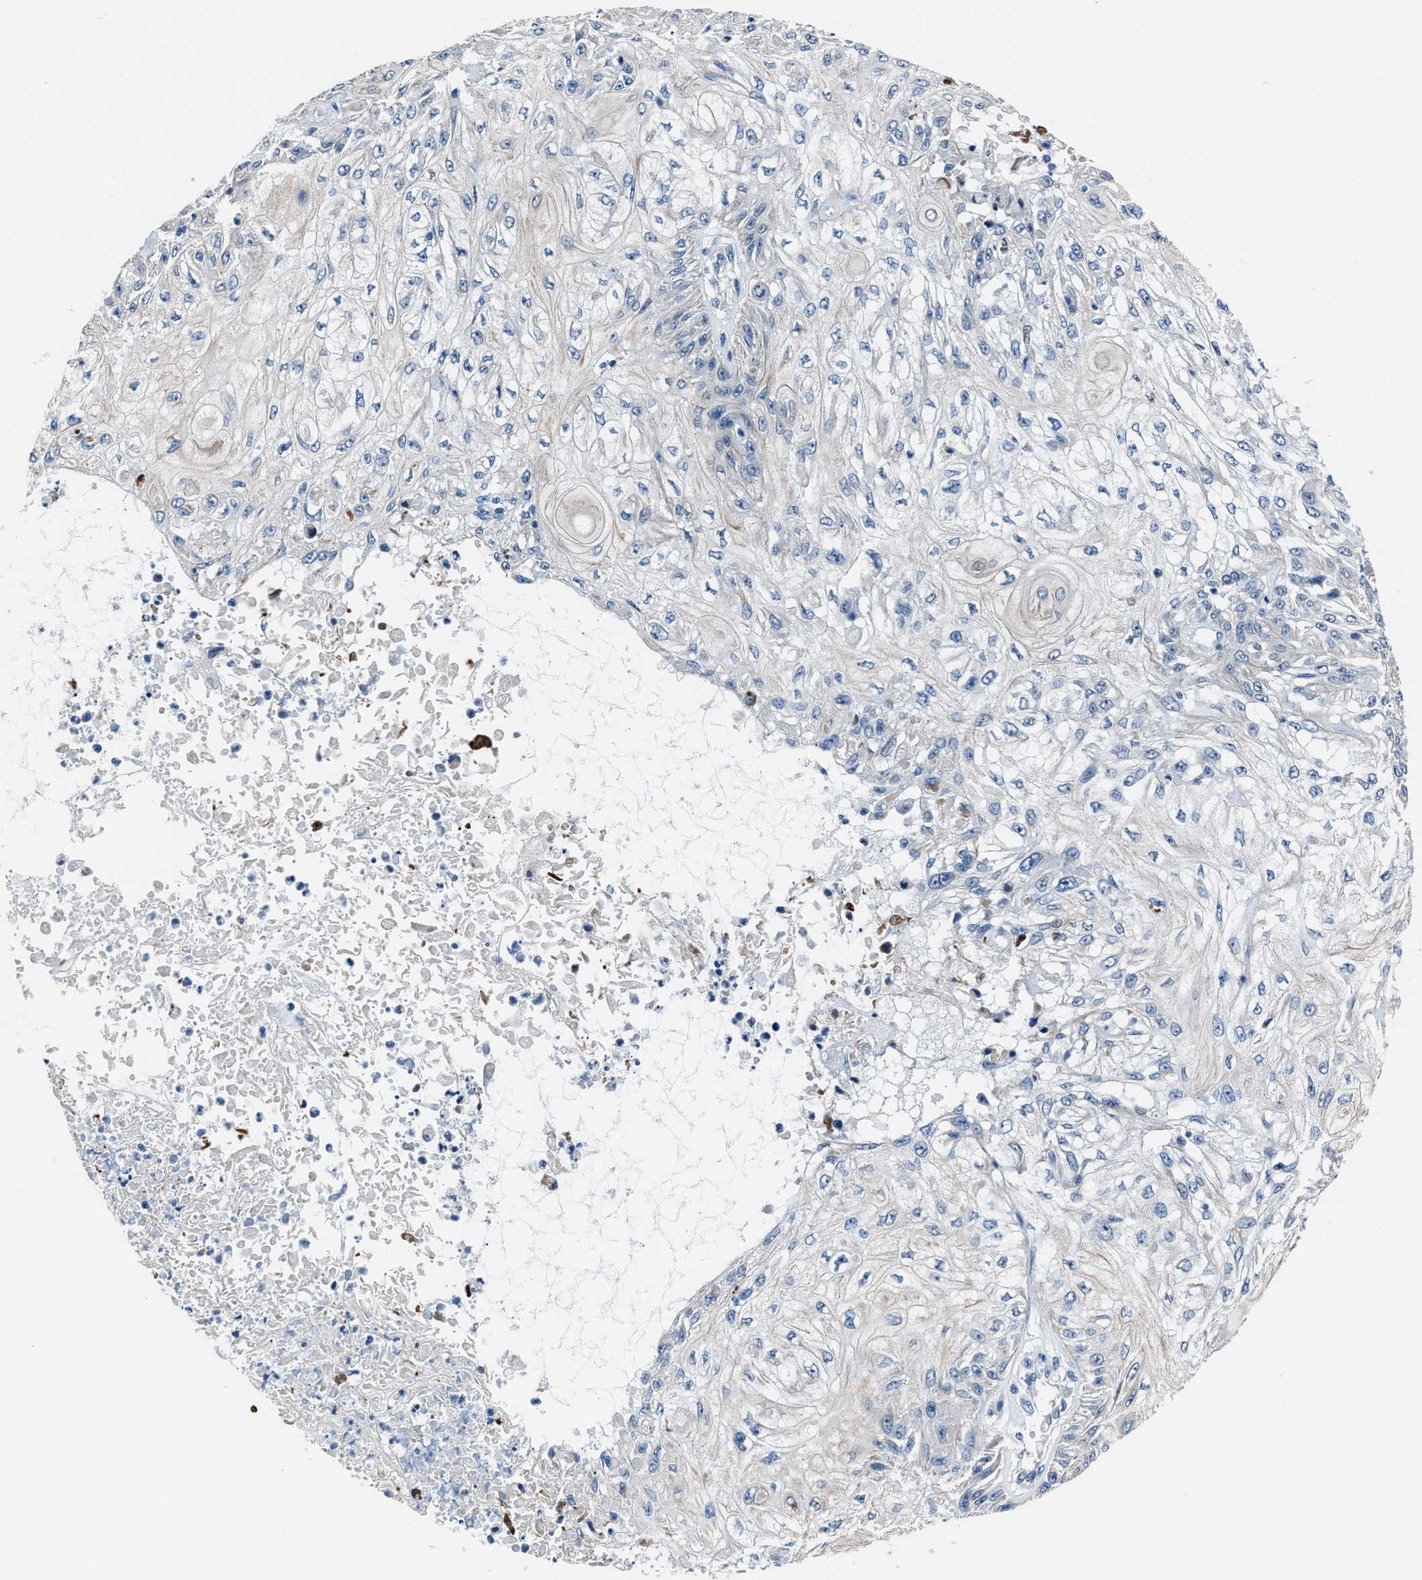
{"staining": {"intensity": "negative", "quantity": "none", "location": "none"}, "tissue": "skin cancer", "cell_type": "Tumor cells", "image_type": "cancer", "snomed": [{"axis": "morphology", "description": "Squamous cell carcinoma, NOS"}, {"axis": "morphology", "description": "Squamous cell carcinoma, metastatic, NOS"}, {"axis": "topography", "description": "Skin"}, {"axis": "topography", "description": "Lymph node"}], "caption": "The immunohistochemistry image has no significant staining in tumor cells of squamous cell carcinoma (skin) tissue.", "gene": "NACAD", "patient": {"sex": "male", "age": 75}}